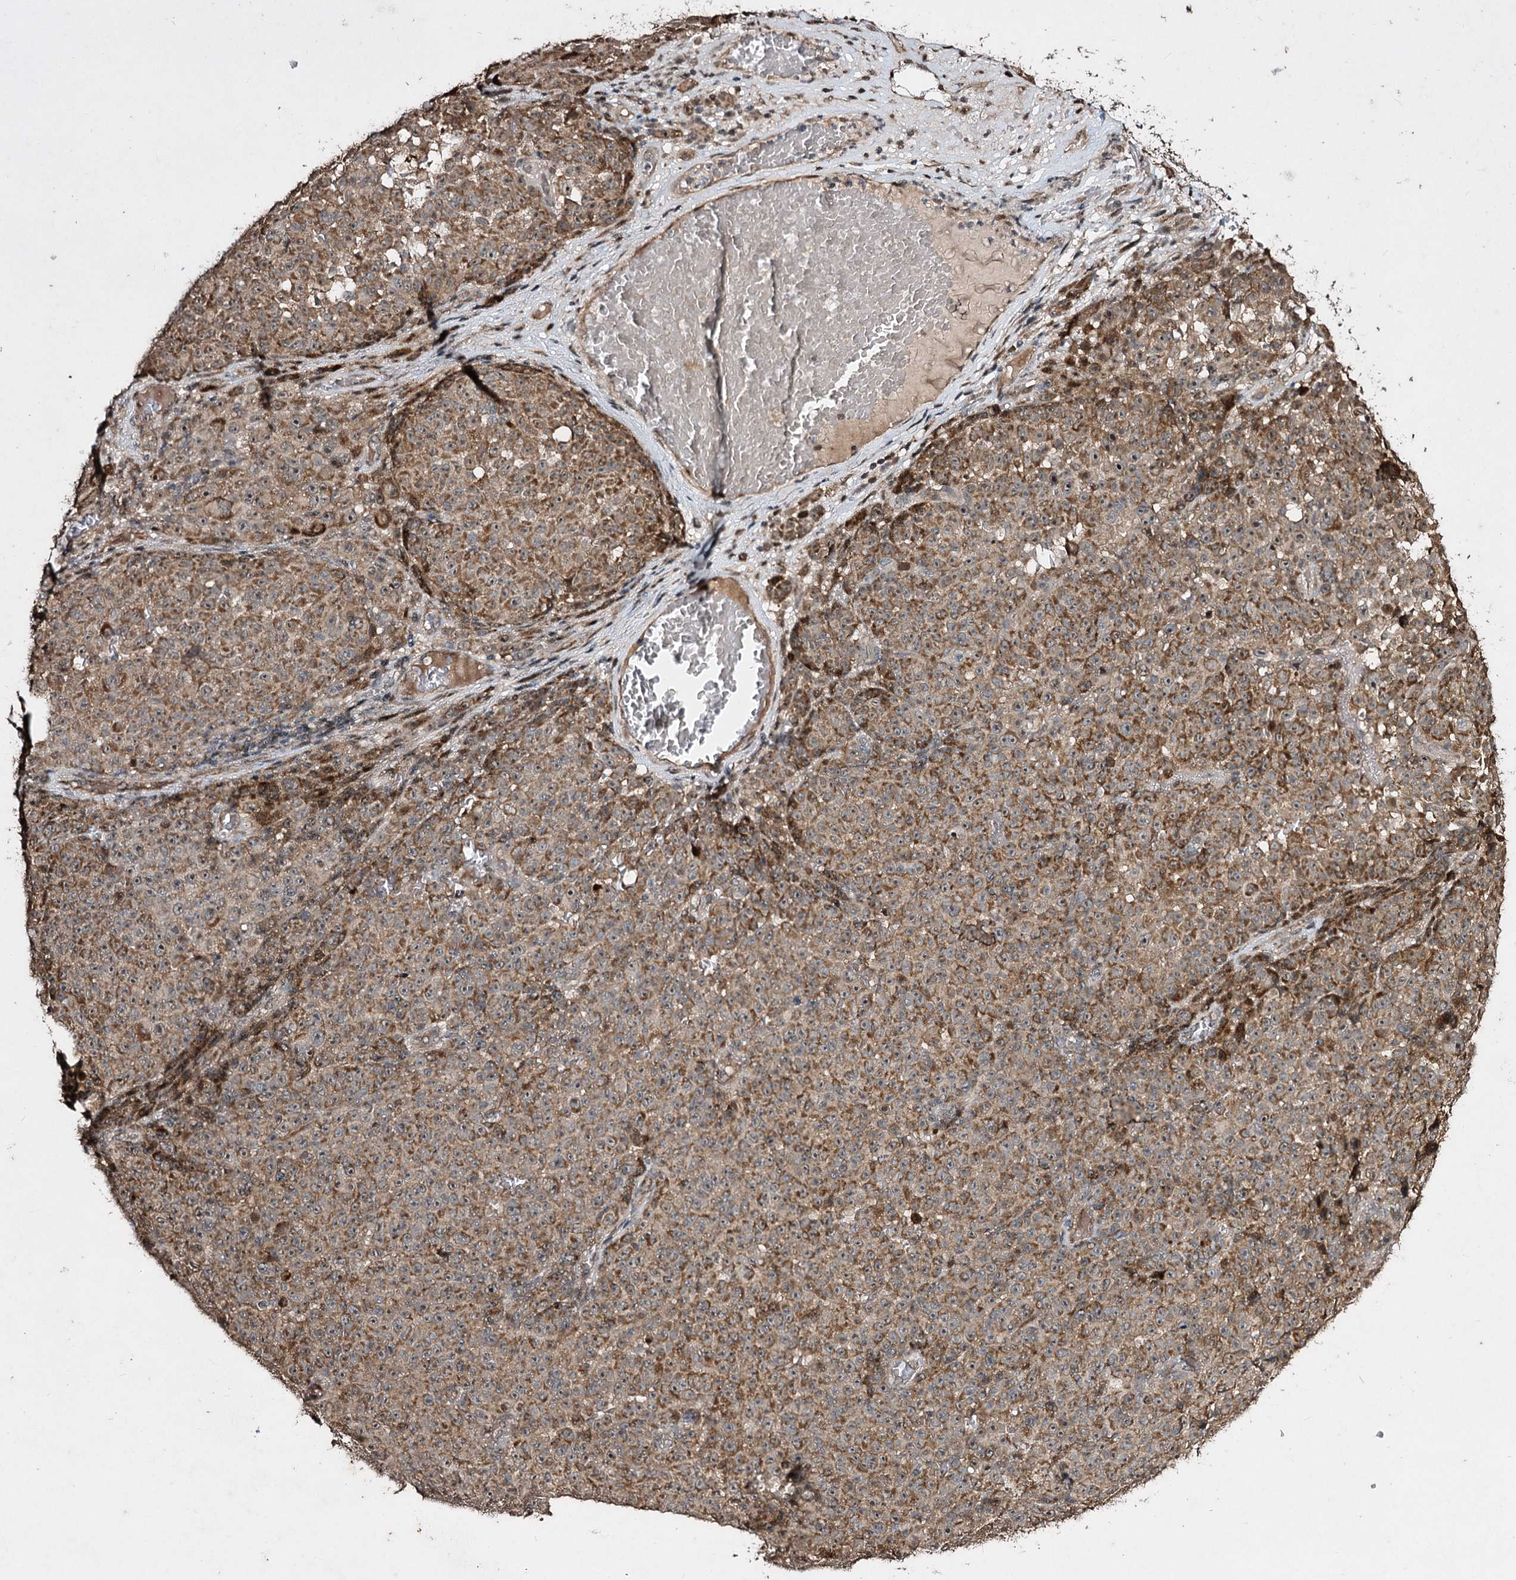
{"staining": {"intensity": "moderate", "quantity": ">75%", "location": "cytoplasmic/membranous"}, "tissue": "melanoma", "cell_type": "Tumor cells", "image_type": "cancer", "snomed": [{"axis": "morphology", "description": "Malignant melanoma, NOS"}, {"axis": "topography", "description": "Skin"}], "caption": "Malignant melanoma tissue displays moderate cytoplasmic/membranous staining in about >75% of tumor cells, visualized by immunohistochemistry.", "gene": "CPNE8", "patient": {"sex": "female", "age": 82}}